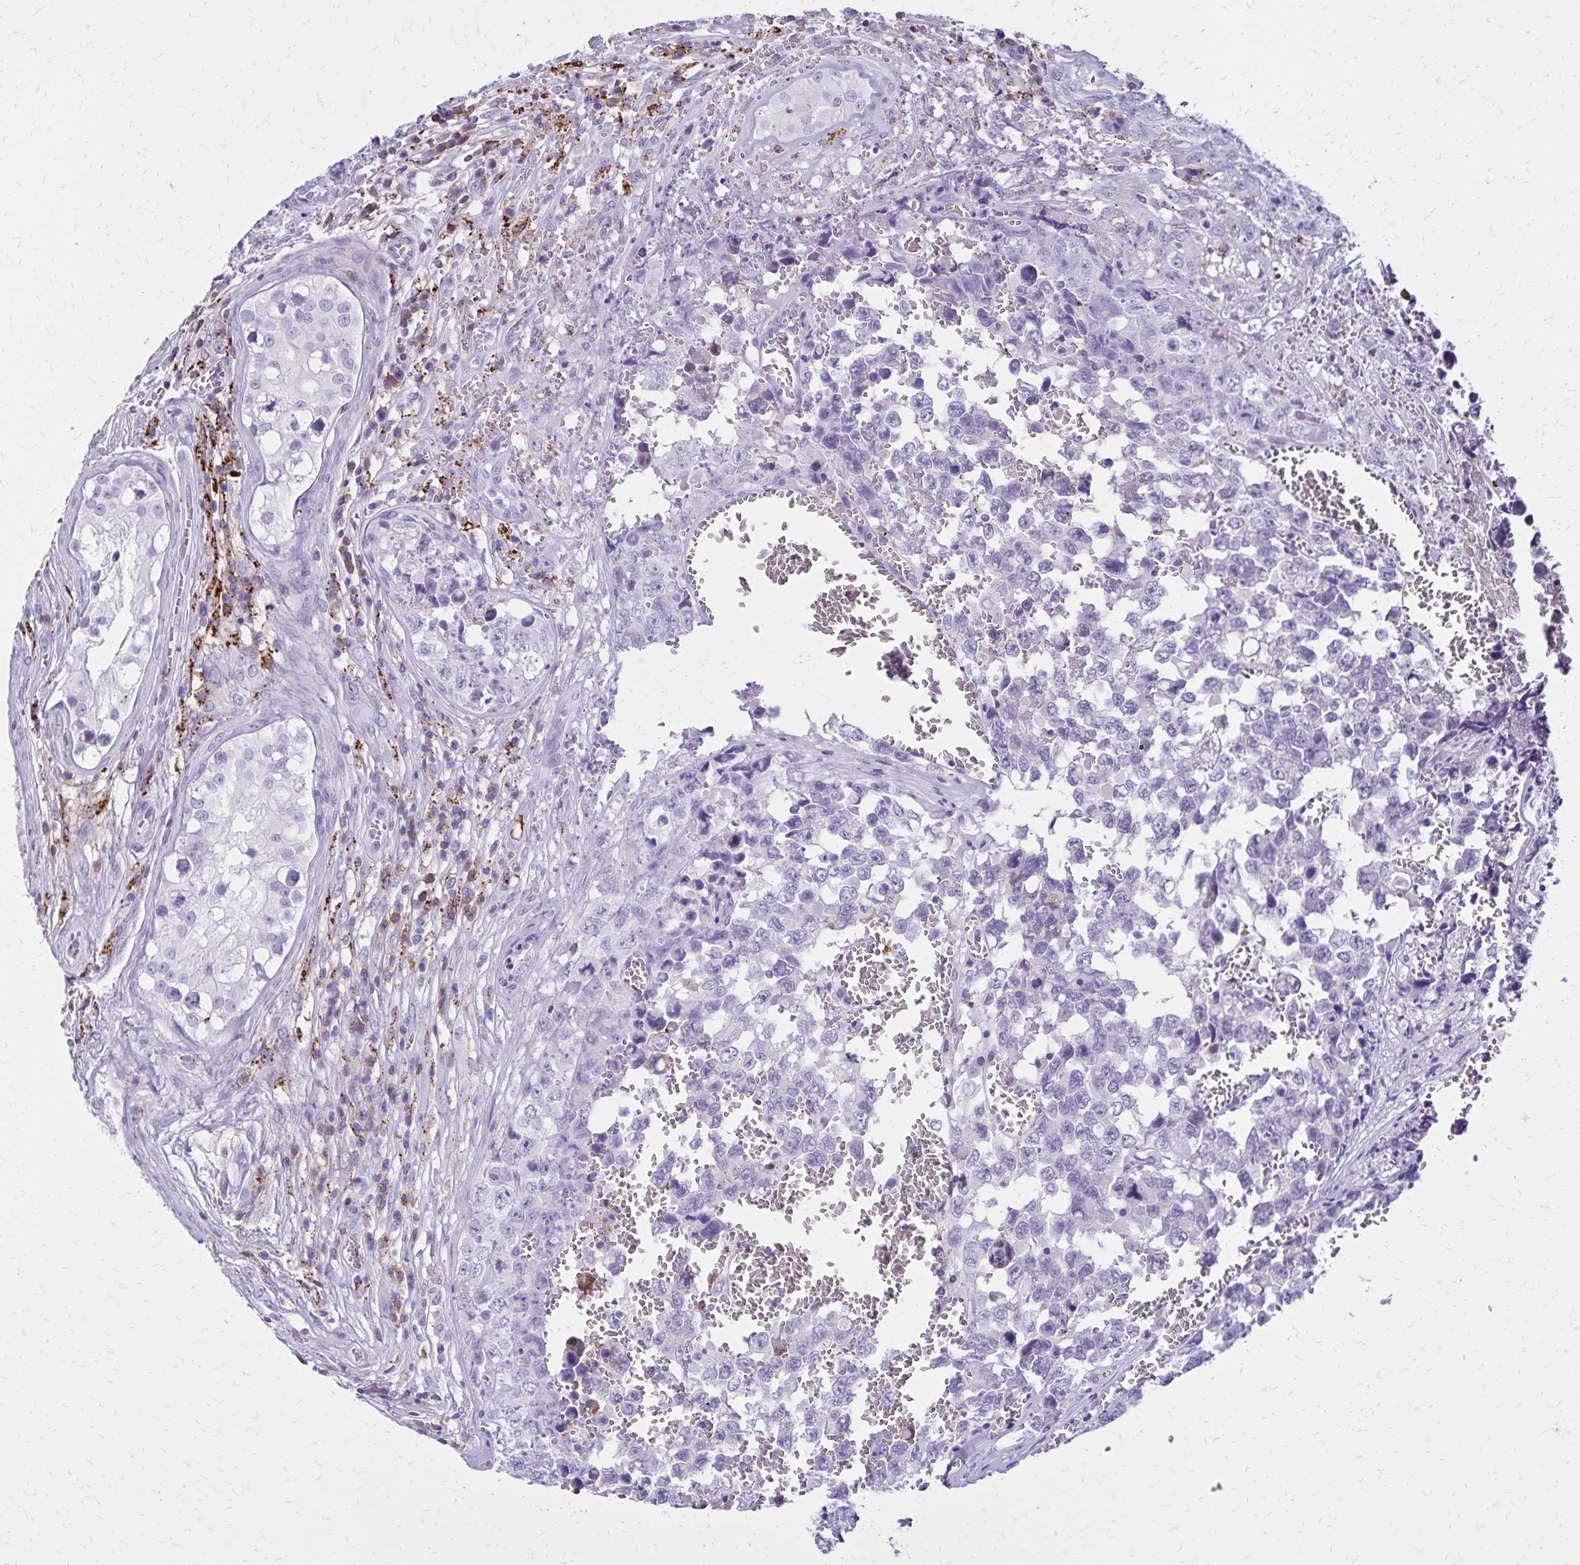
{"staining": {"intensity": "negative", "quantity": "none", "location": "none"}, "tissue": "testis cancer", "cell_type": "Tumor cells", "image_type": "cancer", "snomed": [{"axis": "morphology", "description": "Carcinoma, Embryonal, NOS"}, {"axis": "topography", "description": "Testis"}], "caption": "Immunohistochemistry histopathology image of neoplastic tissue: human testis cancer stained with DAB (3,3'-diaminobenzidine) shows no significant protein staining in tumor cells. (DAB IHC visualized using brightfield microscopy, high magnification).", "gene": "CD27", "patient": {"sex": "male", "age": 18}}